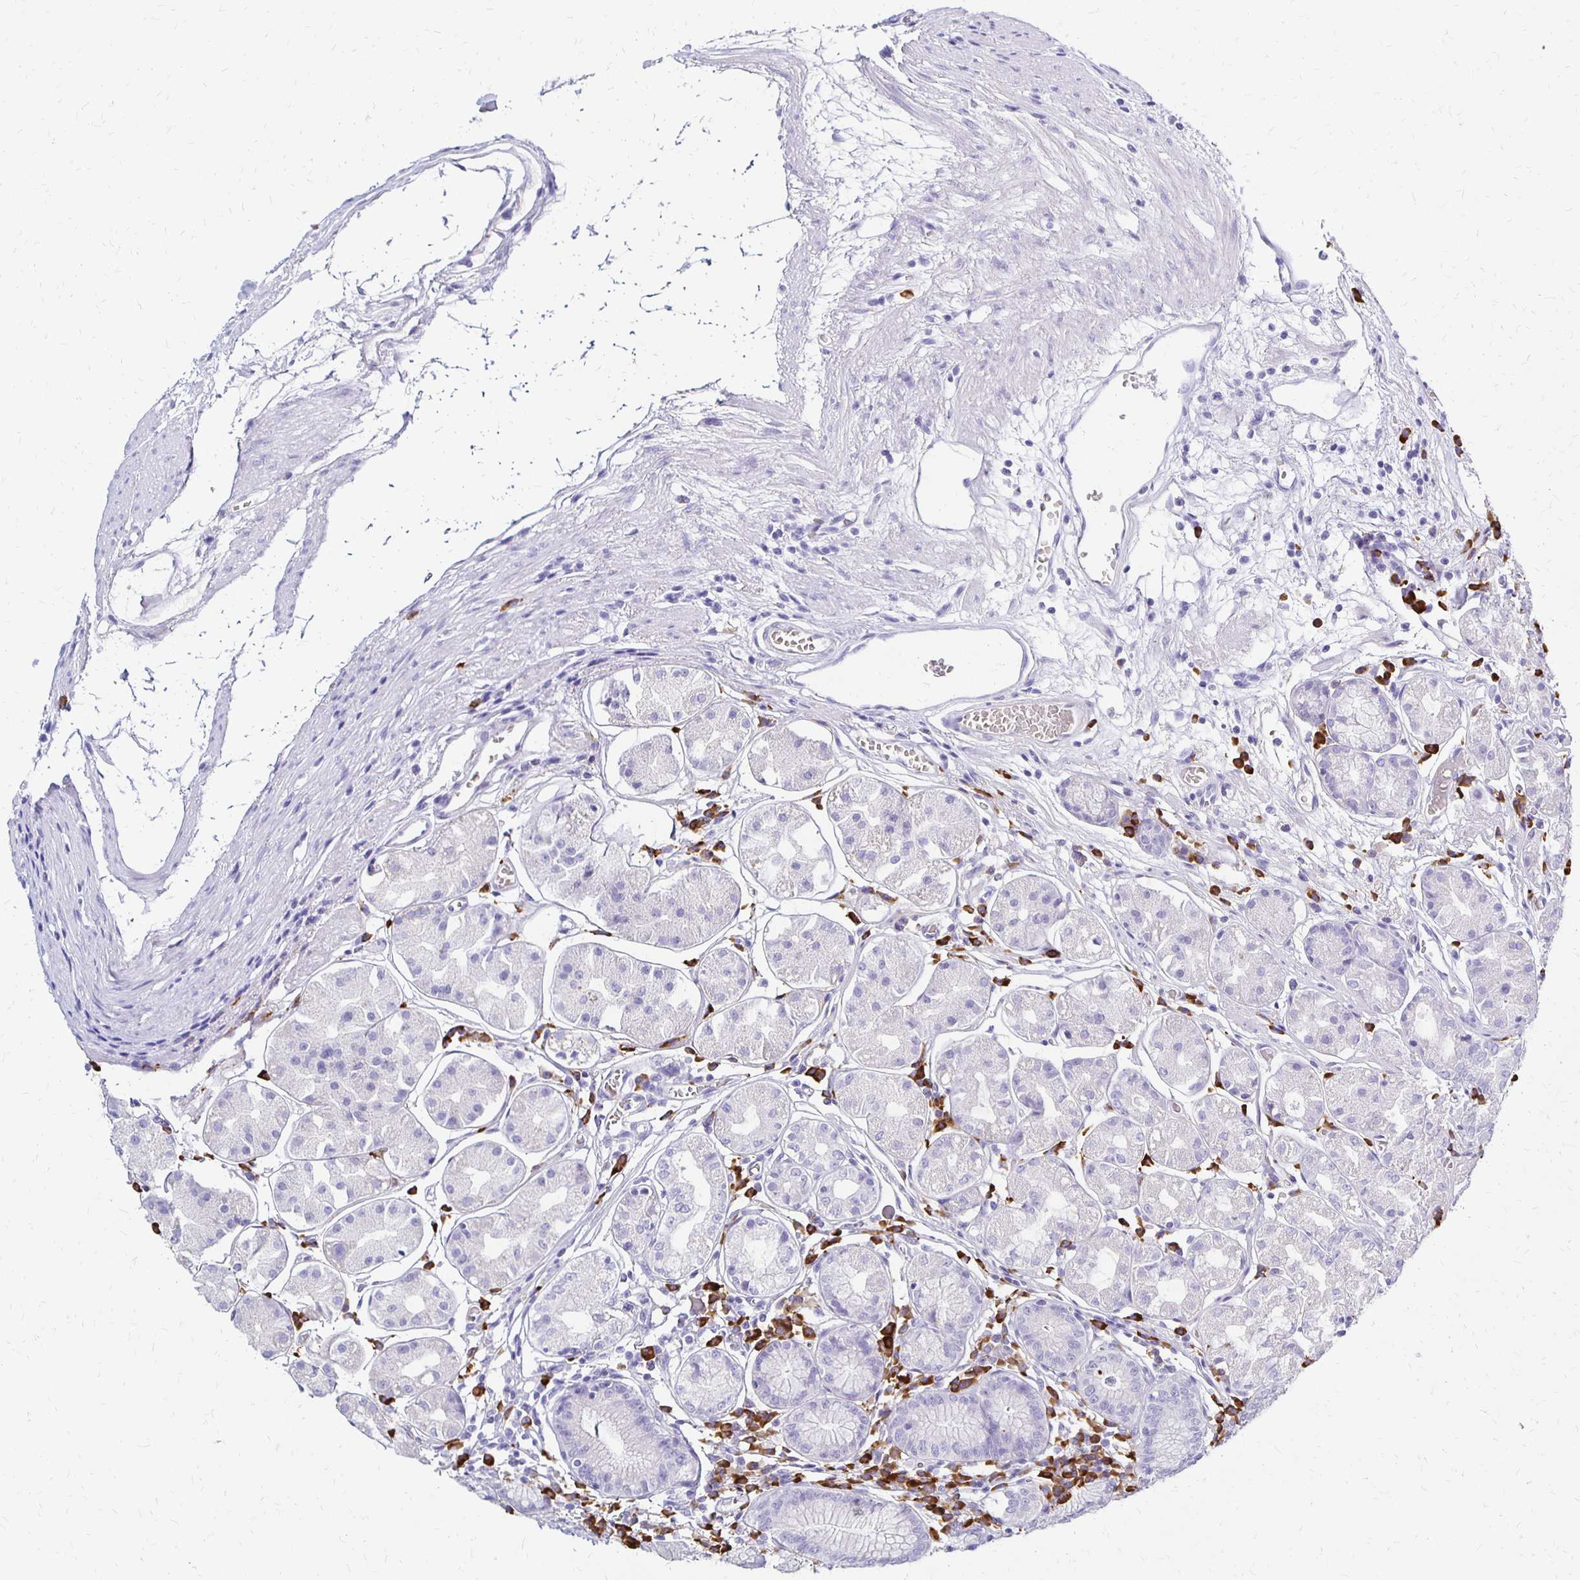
{"staining": {"intensity": "negative", "quantity": "none", "location": "none"}, "tissue": "stomach", "cell_type": "Glandular cells", "image_type": "normal", "snomed": [{"axis": "morphology", "description": "Normal tissue, NOS"}, {"axis": "topography", "description": "Stomach"}], "caption": "Stomach was stained to show a protein in brown. There is no significant expression in glandular cells. The staining was performed using DAB to visualize the protein expression in brown, while the nuclei were stained in blue with hematoxylin (Magnification: 20x).", "gene": "FNTB", "patient": {"sex": "male", "age": 55}}